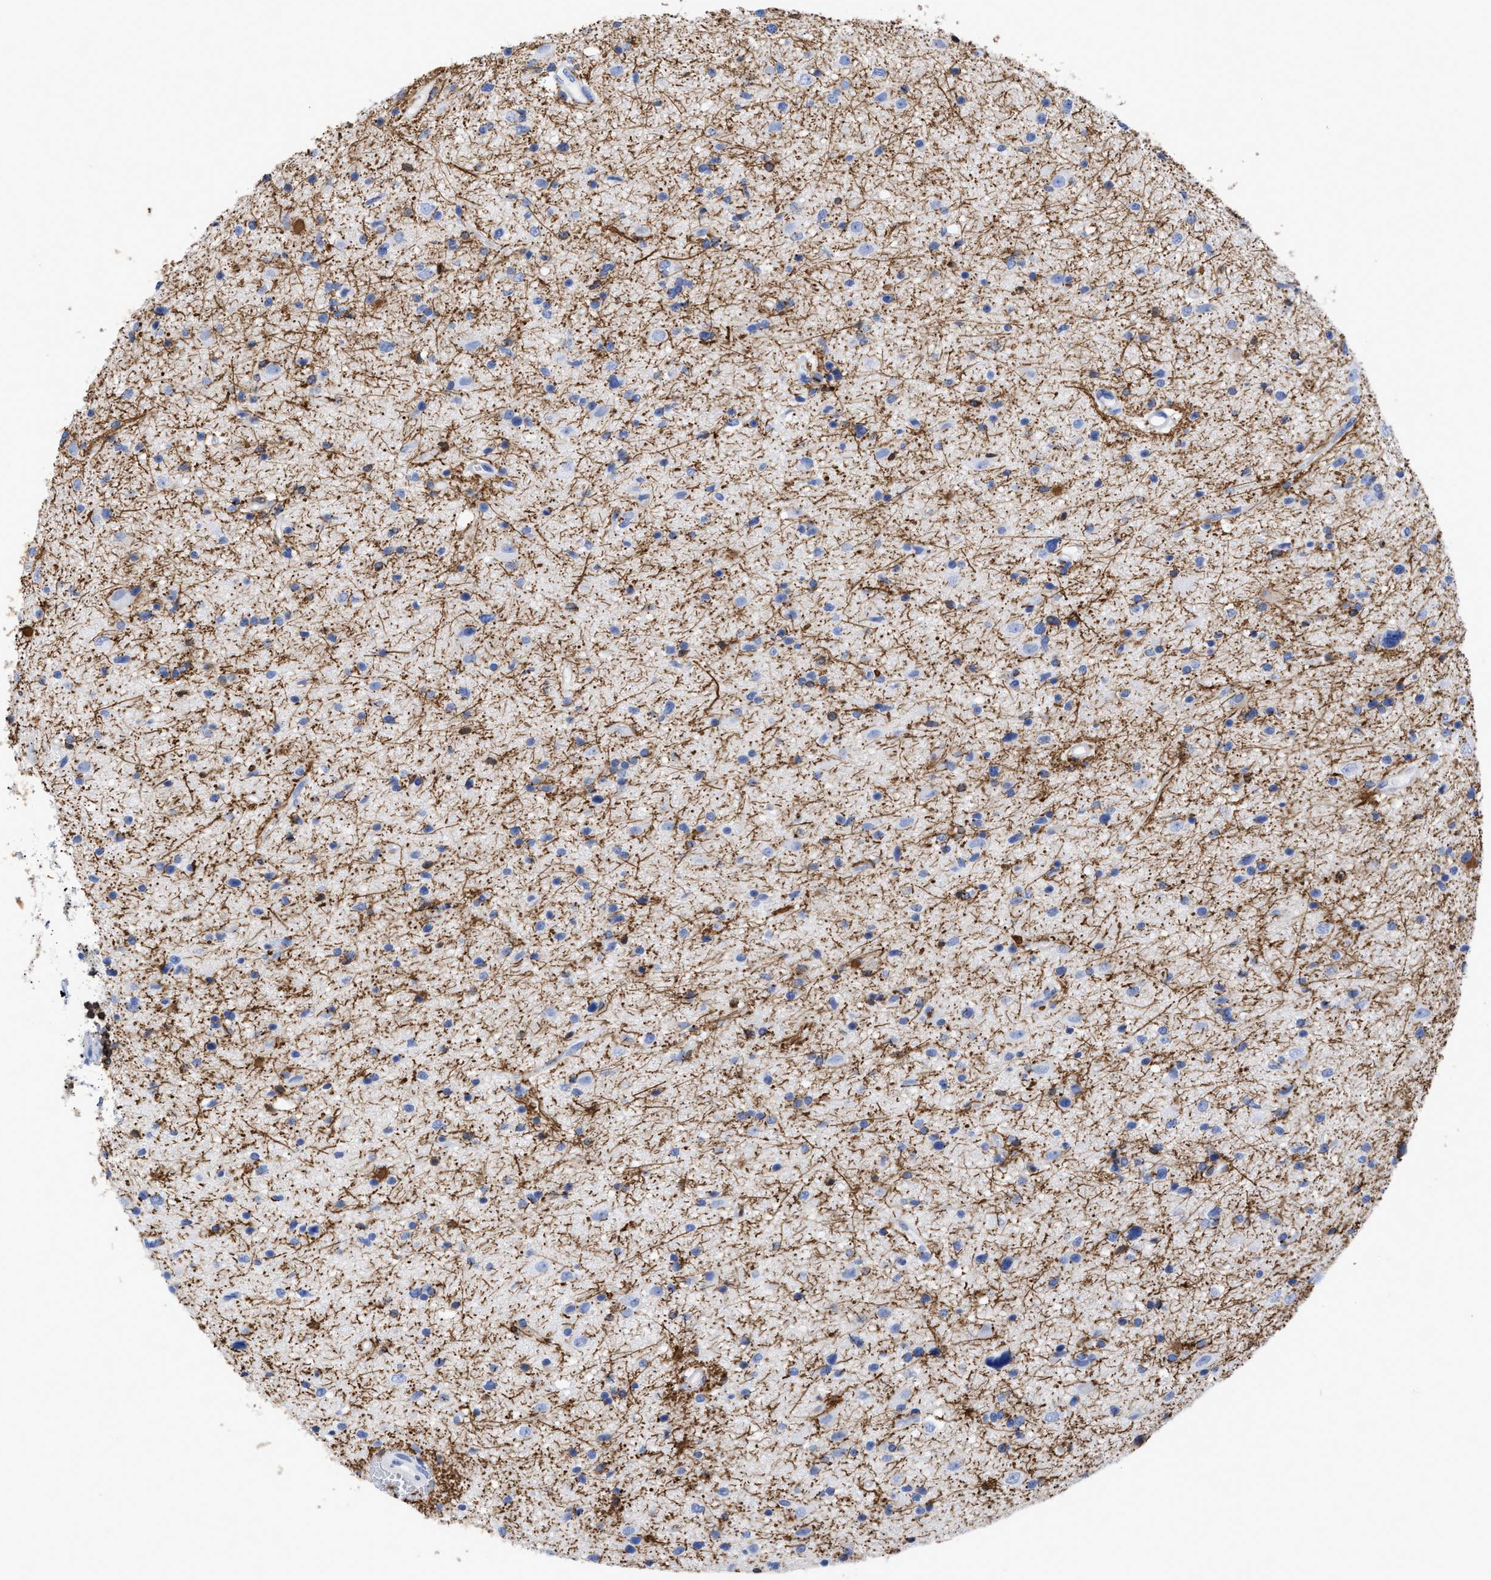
{"staining": {"intensity": "negative", "quantity": "none", "location": "none"}, "tissue": "glioma", "cell_type": "Tumor cells", "image_type": "cancer", "snomed": [{"axis": "morphology", "description": "Glioma, malignant, High grade"}, {"axis": "topography", "description": "Brain"}], "caption": "A micrograph of human glioma is negative for staining in tumor cells.", "gene": "HCLS1", "patient": {"sex": "male", "age": 33}}